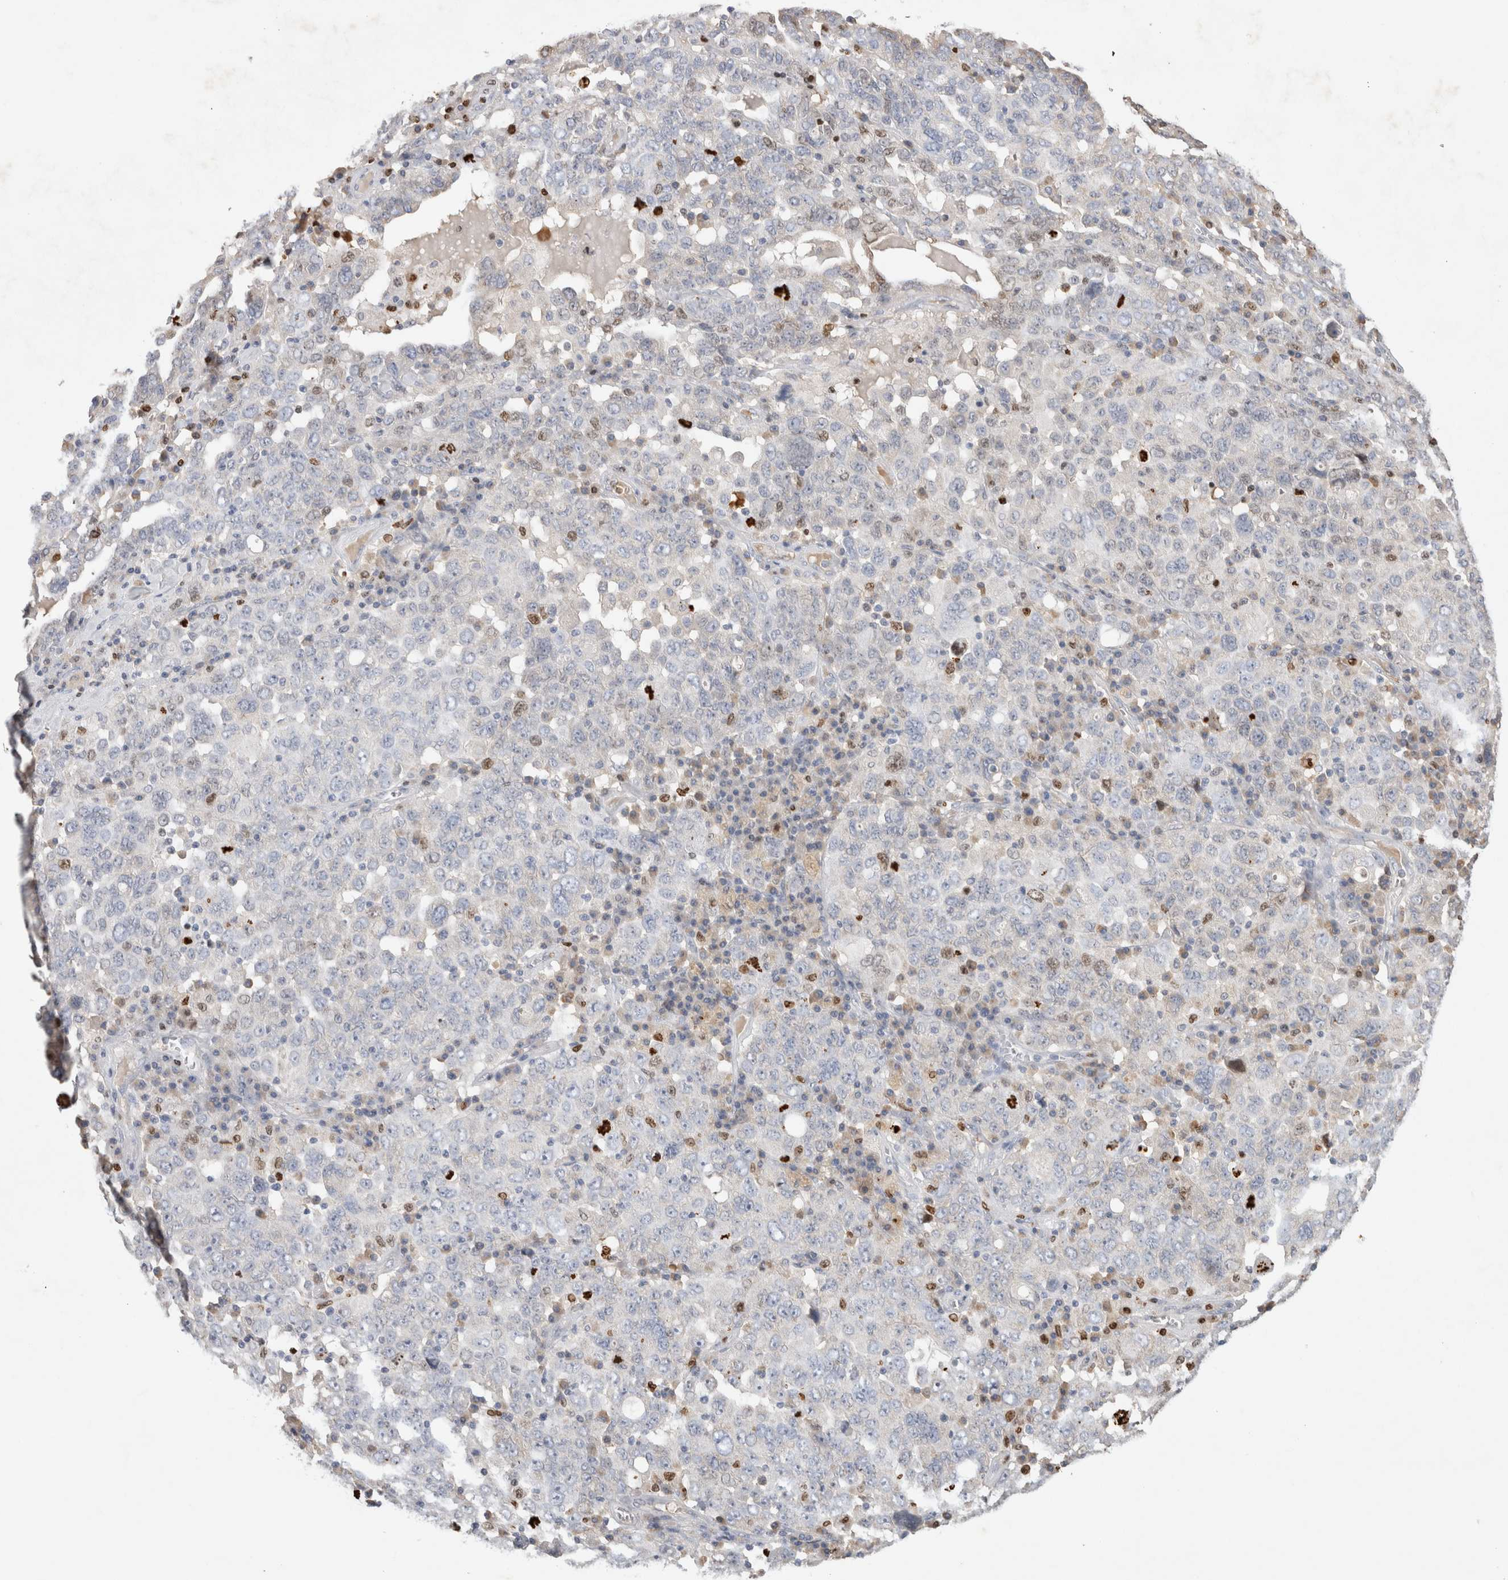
{"staining": {"intensity": "negative", "quantity": "none", "location": "none"}, "tissue": "ovarian cancer", "cell_type": "Tumor cells", "image_type": "cancer", "snomed": [{"axis": "morphology", "description": "Carcinoma, endometroid"}, {"axis": "topography", "description": "Ovary"}], "caption": "Immunohistochemistry (IHC) micrograph of endometroid carcinoma (ovarian) stained for a protein (brown), which exhibits no expression in tumor cells.", "gene": "GAS1", "patient": {"sex": "female", "age": 62}}